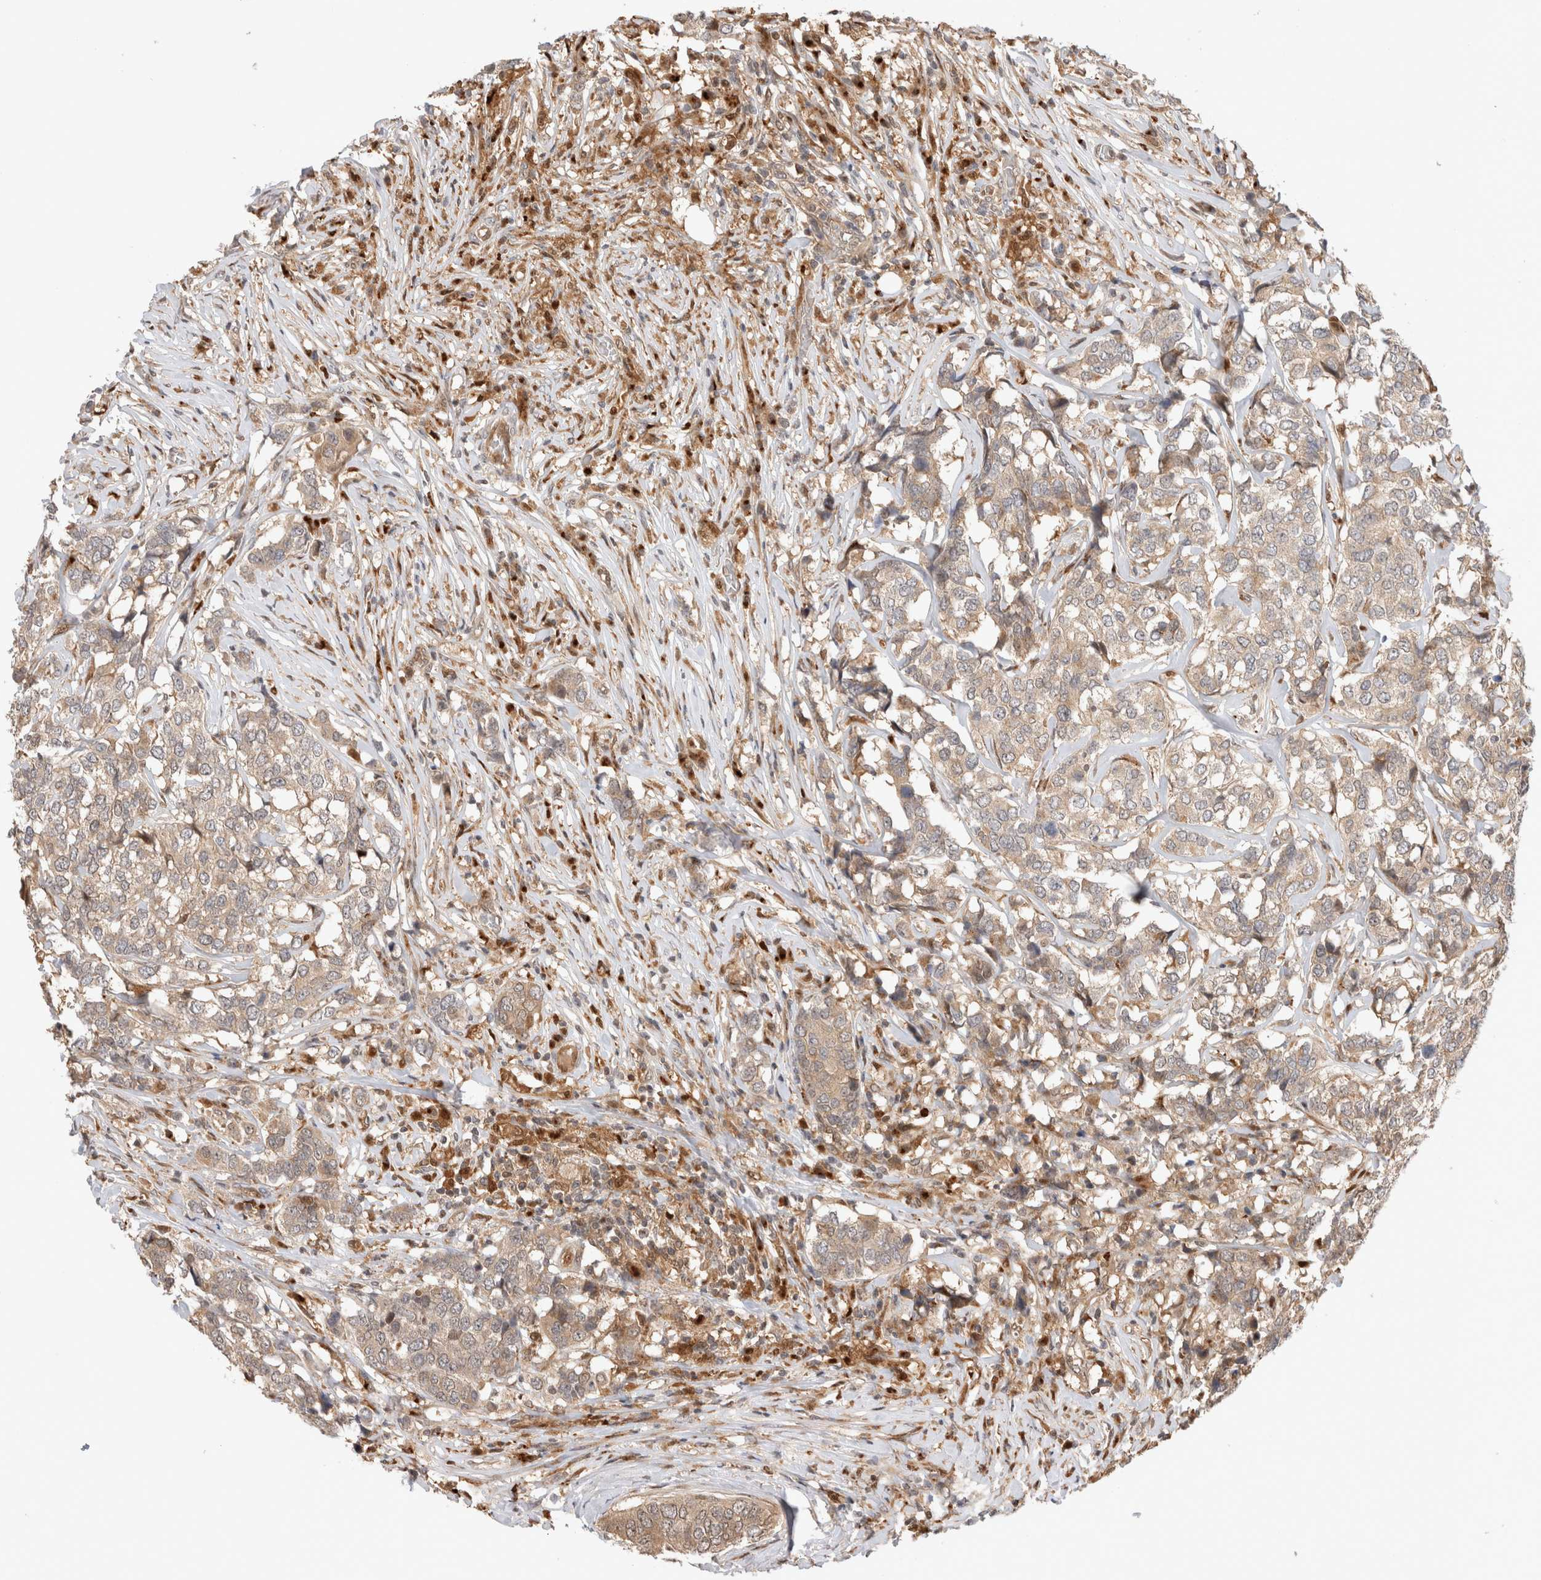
{"staining": {"intensity": "weak", "quantity": ">75%", "location": "cytoplasmic/membranous"}, "tissue": "breast cancer", "cell_type": "Tumor cells", "image_type": "cancer", "snomed": [{"axis": "morphology", "description": "Lobular carcinoma"}, {"axis": "topography", "description": "Breast"}], "caption": "About >75% of tumor cells in lobular carcinoma (breast) exhibit weak cytoplasmic/membranous protein staining as visualized by brown immunohistochemical staining.", "gene": "OTUD6B", "patient": {"sex": "female", "age": 59}}